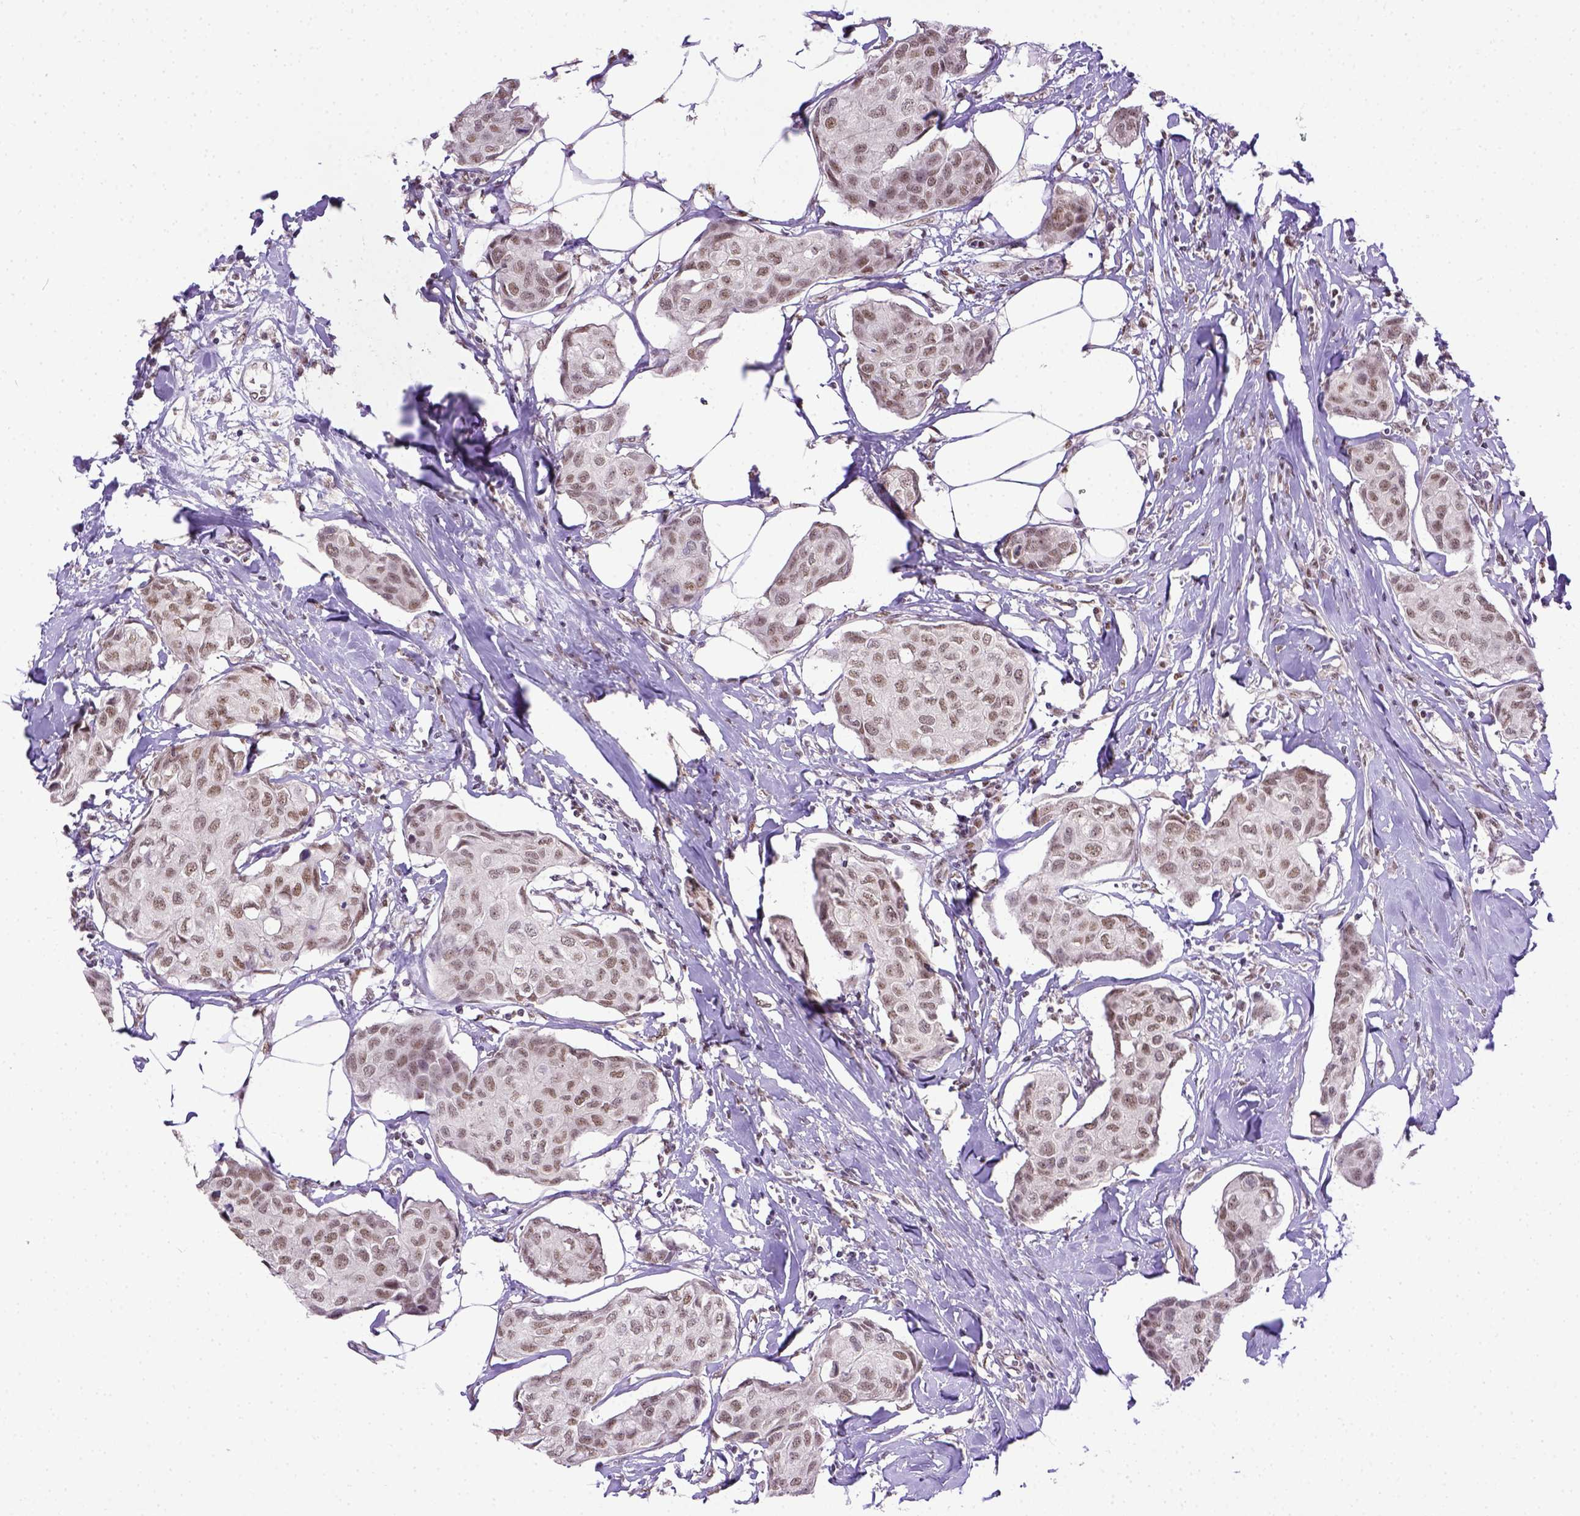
{"staining": {"intensity": "weak", "quantity": ">75%", "location": "cytoplasmic/membranous"}, "tissue": "breast cancer", "cell_type": "Tumor cells", "image_type": "cancer", "snomed": [{"axis": "morphology", "description": "Duct carcinoma"}, {"axis": "topography", "description": "Breast"}], "caption": "This is an image of IHC staining of breast cancer, which shows weak staining in the cytoplasmic/membranous of tumor cells.", "gene": "ERCC1", "patient": {"sex": "female", "age": 80}}